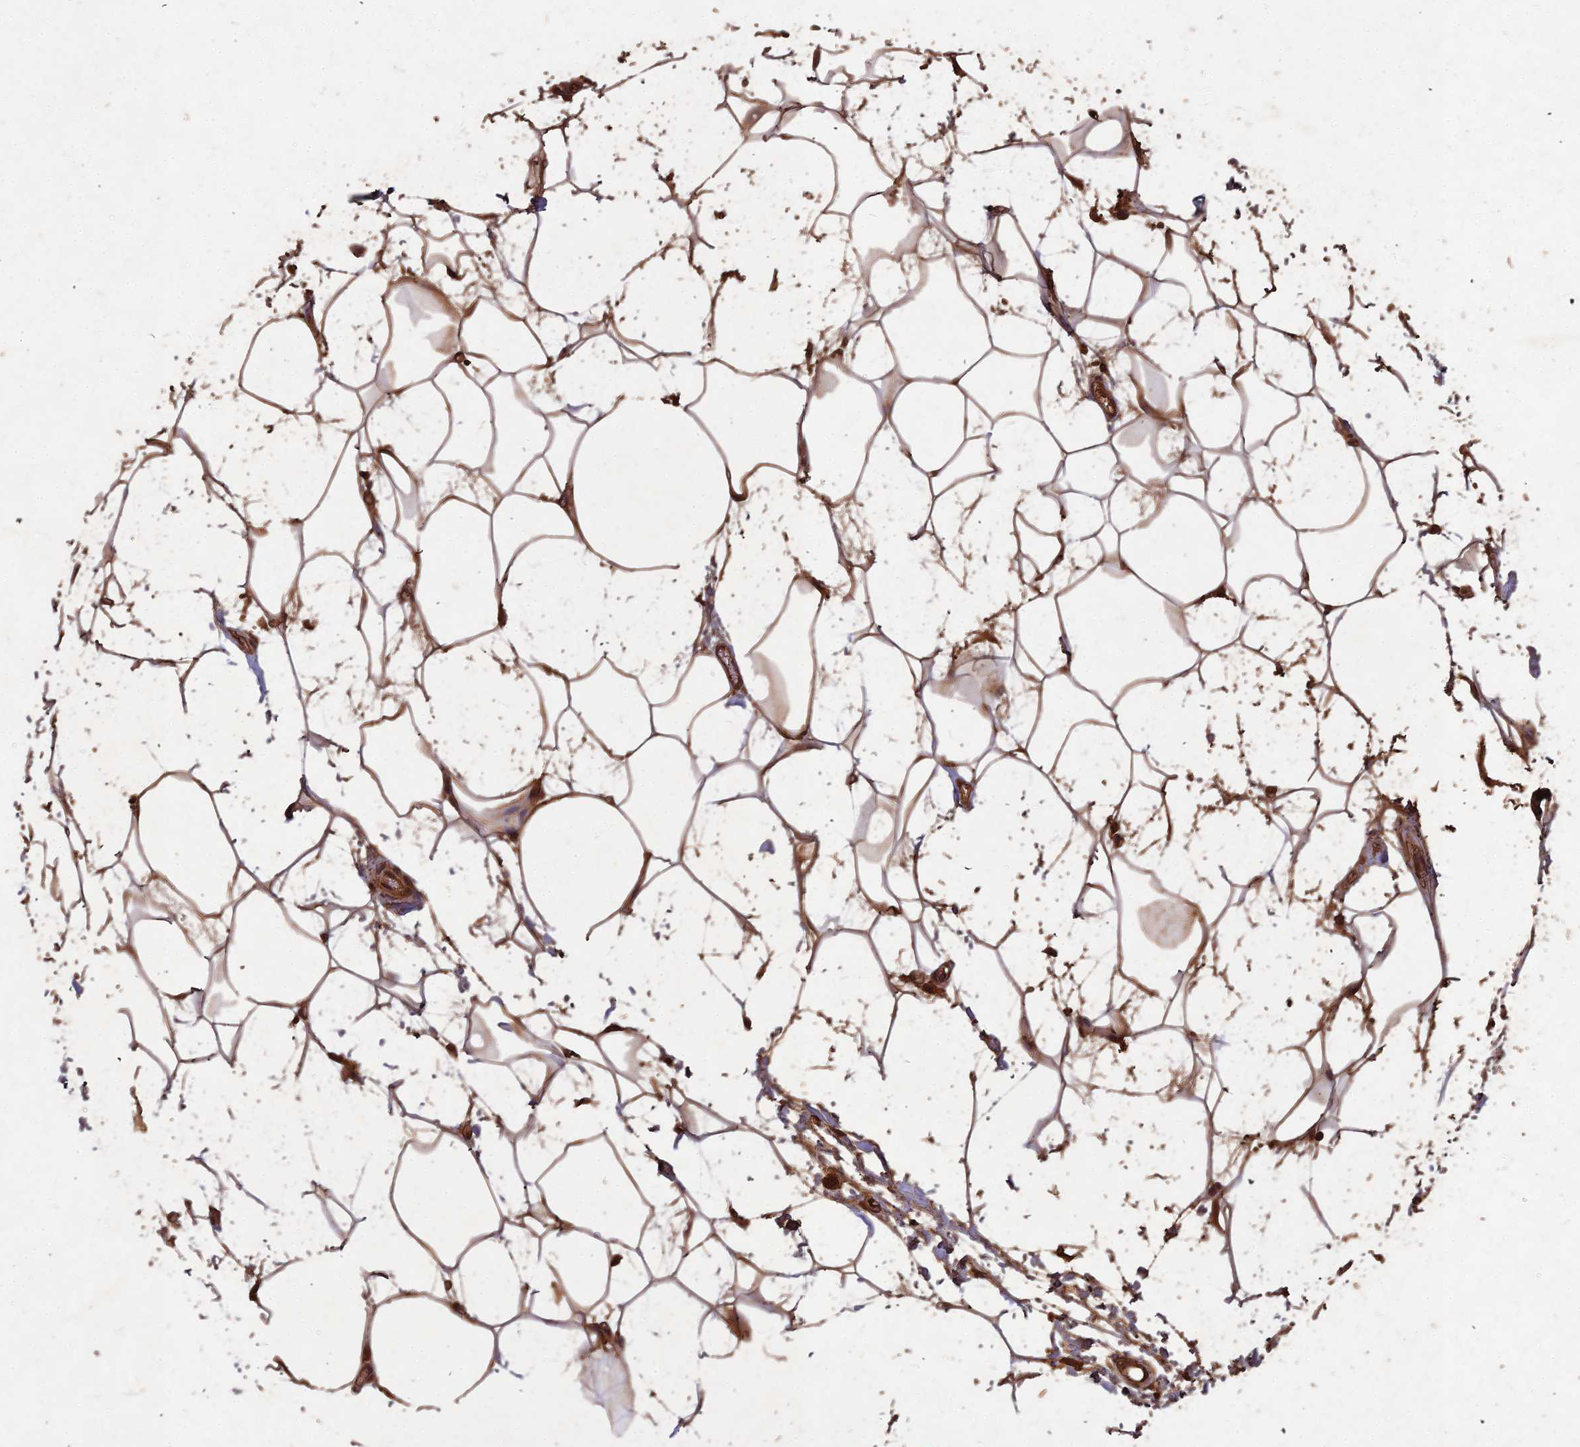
{"staining": {"intensity": "strong", "quantity": ">75%", "location": "cytoplasmic/membranous"}, "tissue": "adipose tissue", "cell_type": "Adipocytes", "image_type": "normal", "snomed": [{"axis": "morphology", "description": "Normal tissue, NOS"}, {"axis": "morphology", "description": "Adenocarcinoma, NOS"}, {"axis": "topography", "description": "Rectum"}, {"axis": "topography", "description": "Vagina"}, {"axis": "topography", "description": "Peripheral nerve tissue"}], "caption": "Immunohistochemical staining of benign adipose tissue exhibits high levels of strong cytoplasmic/membranous positivity in approximately >75% of adipocytes.", "gene": "SYMPK", "patient": {"sex": "female", "age": 71}}